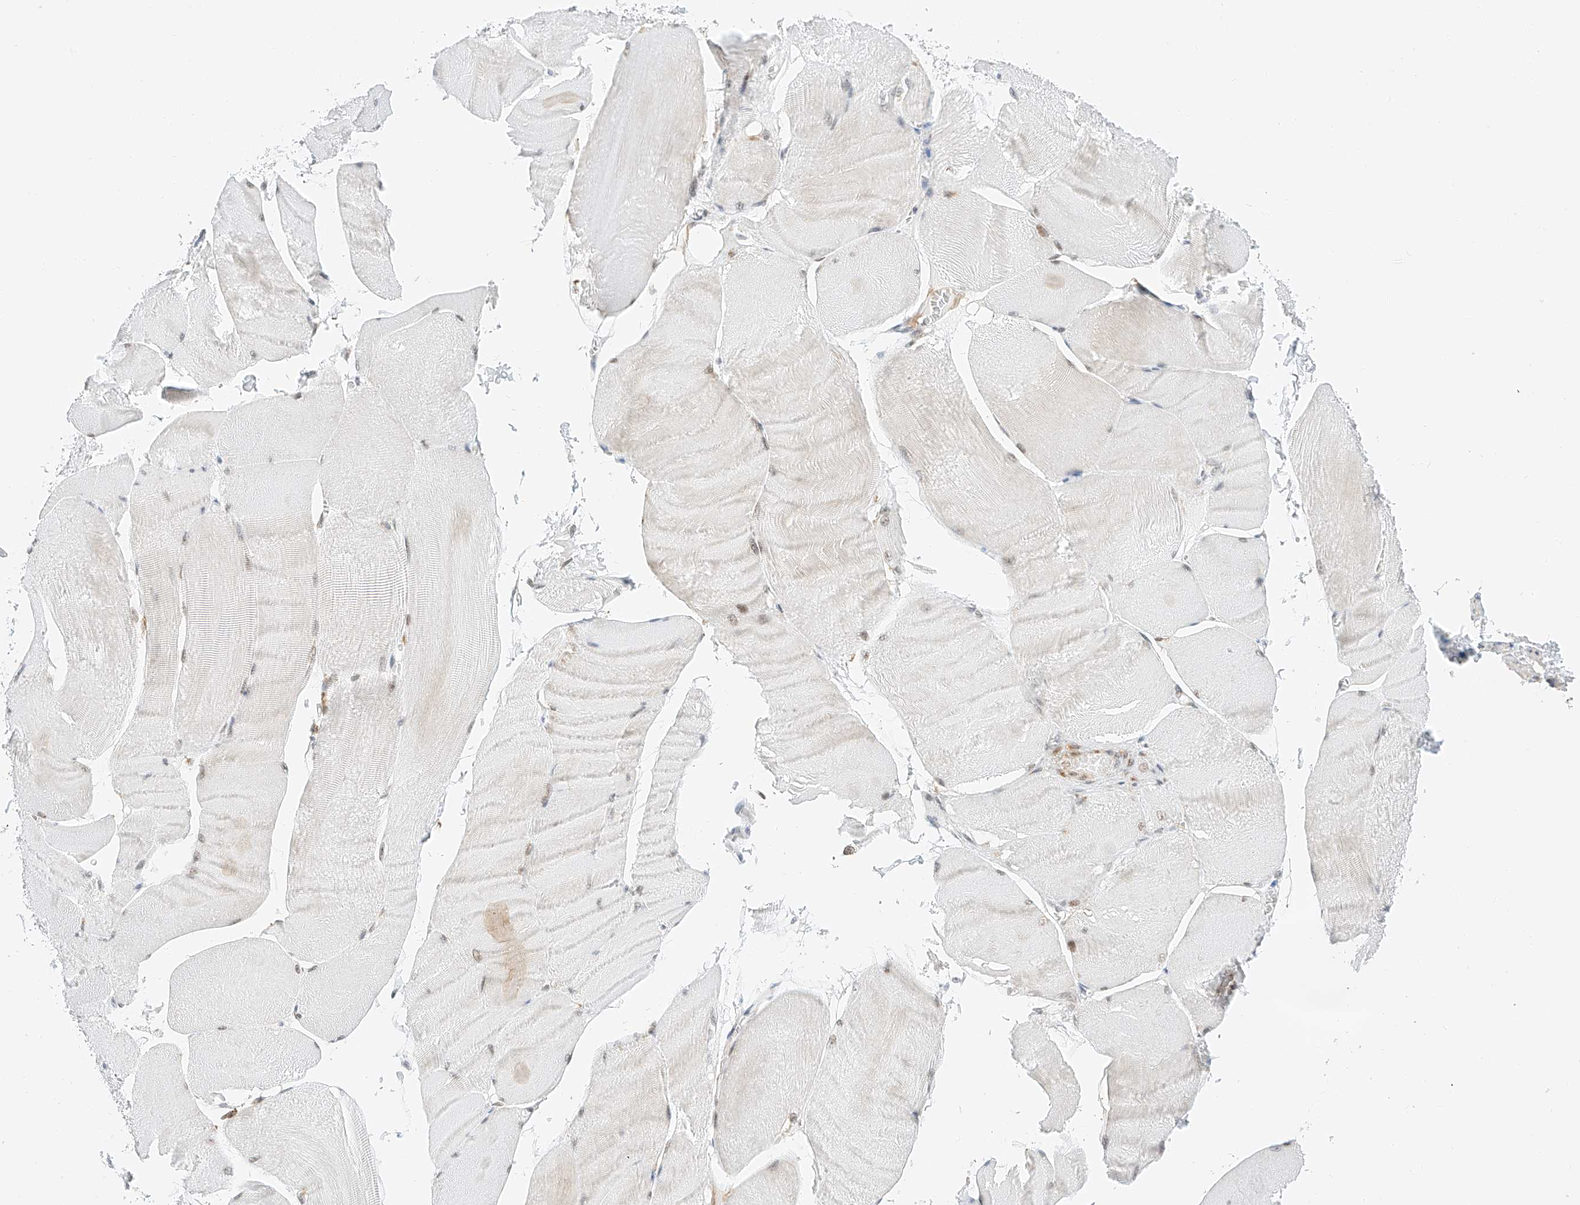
{"staining": {"intensity": "negative", "quantity": "none", "location": "none"}, "tissue": "skeletal muscle", "cell_type": "Myocytes", "image_type": "normal", "snomed": [{"axis": "morphology", "description": "Normal tissue, NOS"}, {"axis": "morphology", "description": "Basal cell carcinoma"}, {"axis": "topography", "description": "Skeletal muscle"}], "caption": "Unremarkable skeletal muscle was stained to show a protein in brown. There is no significant expression in myocytes. Nuclei are stained in blue.", "gene": "CARMIL1", "patient": {"sex": "female", "age": 64}}